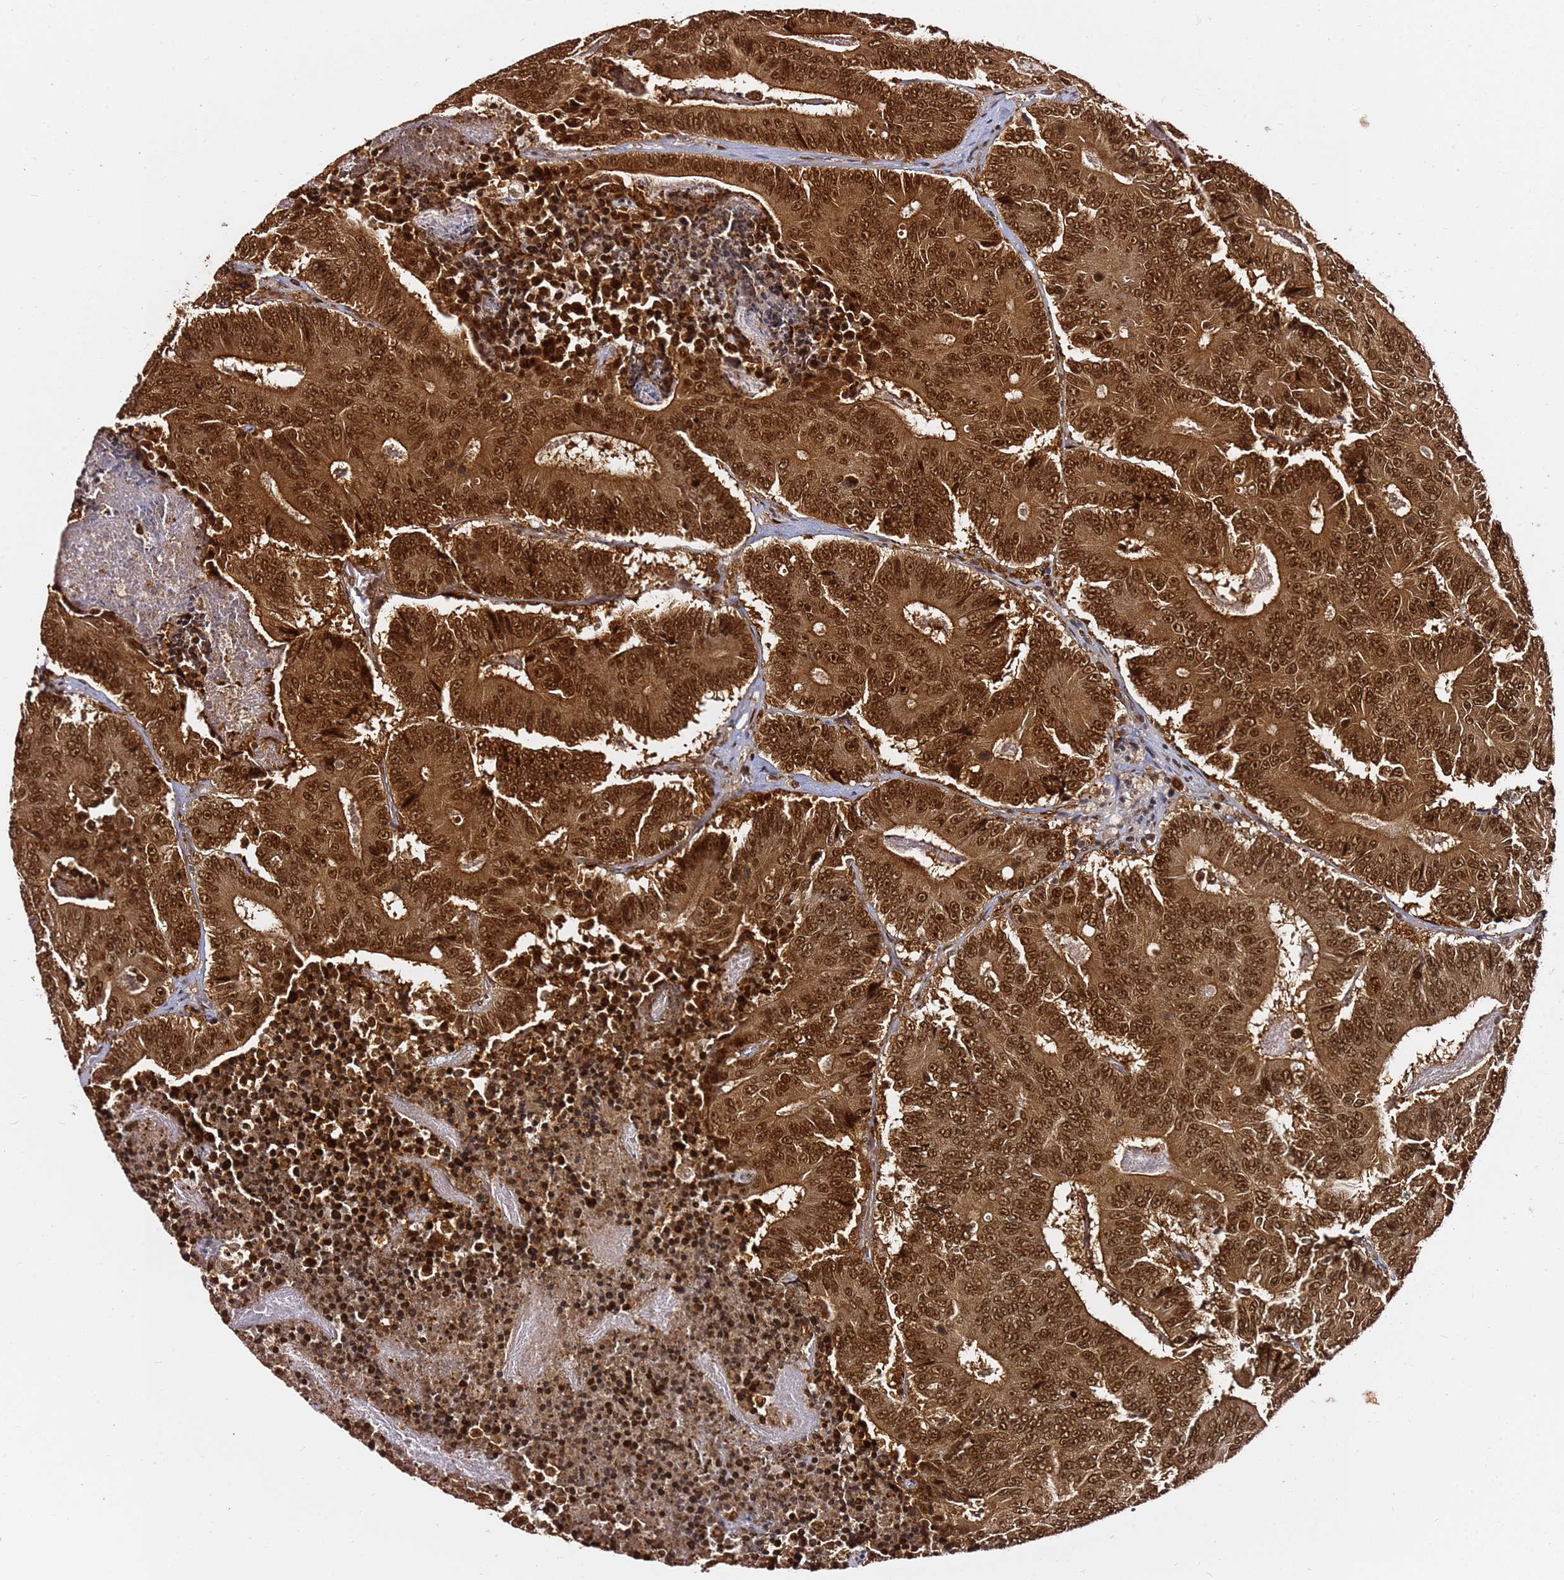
{"staining": {"intensity": "strong", "quantity": ">75%", "location": "cytoplasmic/membranous,nuclear"}, "tissue": "colorectal cancer", "cell_type": "Tumor cells", "image_type": "cancer", "snomed": [{"axis": "morphology", "description": "Adenocarcinoma, NOS"}, {"axis": "topography", "description": "Colon"}], "caption": "Protein staining of colorectal adenocarcinoma tissue shows strong cytoplasmic/membranous and nuclear positivity in about >75% of tumor cells. (IHC, brightfield microscopy, high magnification).", "gene": "RGS18", "patient": {"sex": "male", "age": 83}}